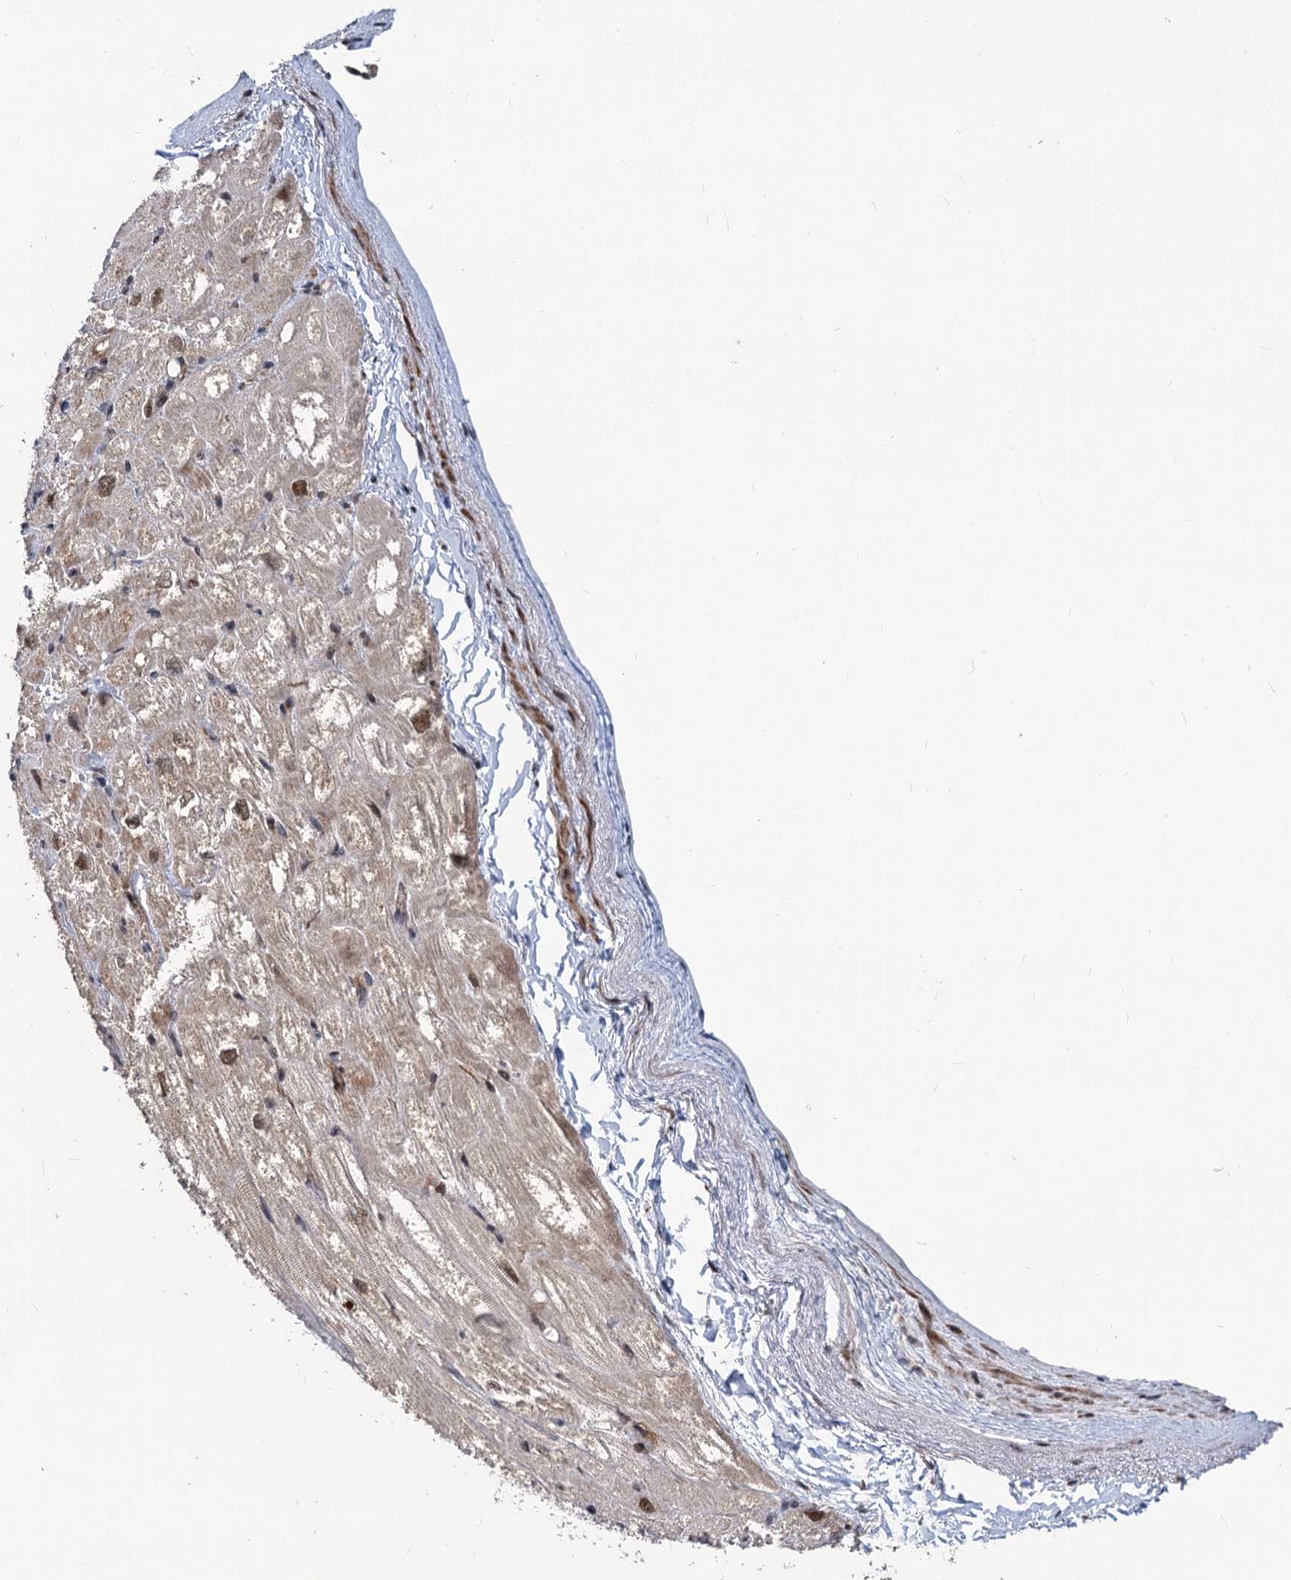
{"staining": {"intensity": "moderate", "quantity": "25%-75%", "location": "cytoplasmic/membranous,nuclear"}, "tissue": "heart muscle", "cell_type": "Cardiomyocytes", "image_type": "normal", "snomed": [{"axis": "morphology", "description": "Normal tissue, NOS"}, {"axis": "topography", "description": "Heart"}], "caption": "Protein positivity by IHC demonstrates moderate cytoplasmic/membranous,nuclear expression in approximately 25%-75% of cardiomyocytes in unremarkable heart muscle.", "gene": "PHF8", "patient": {"sex": "male", "age": 50}}